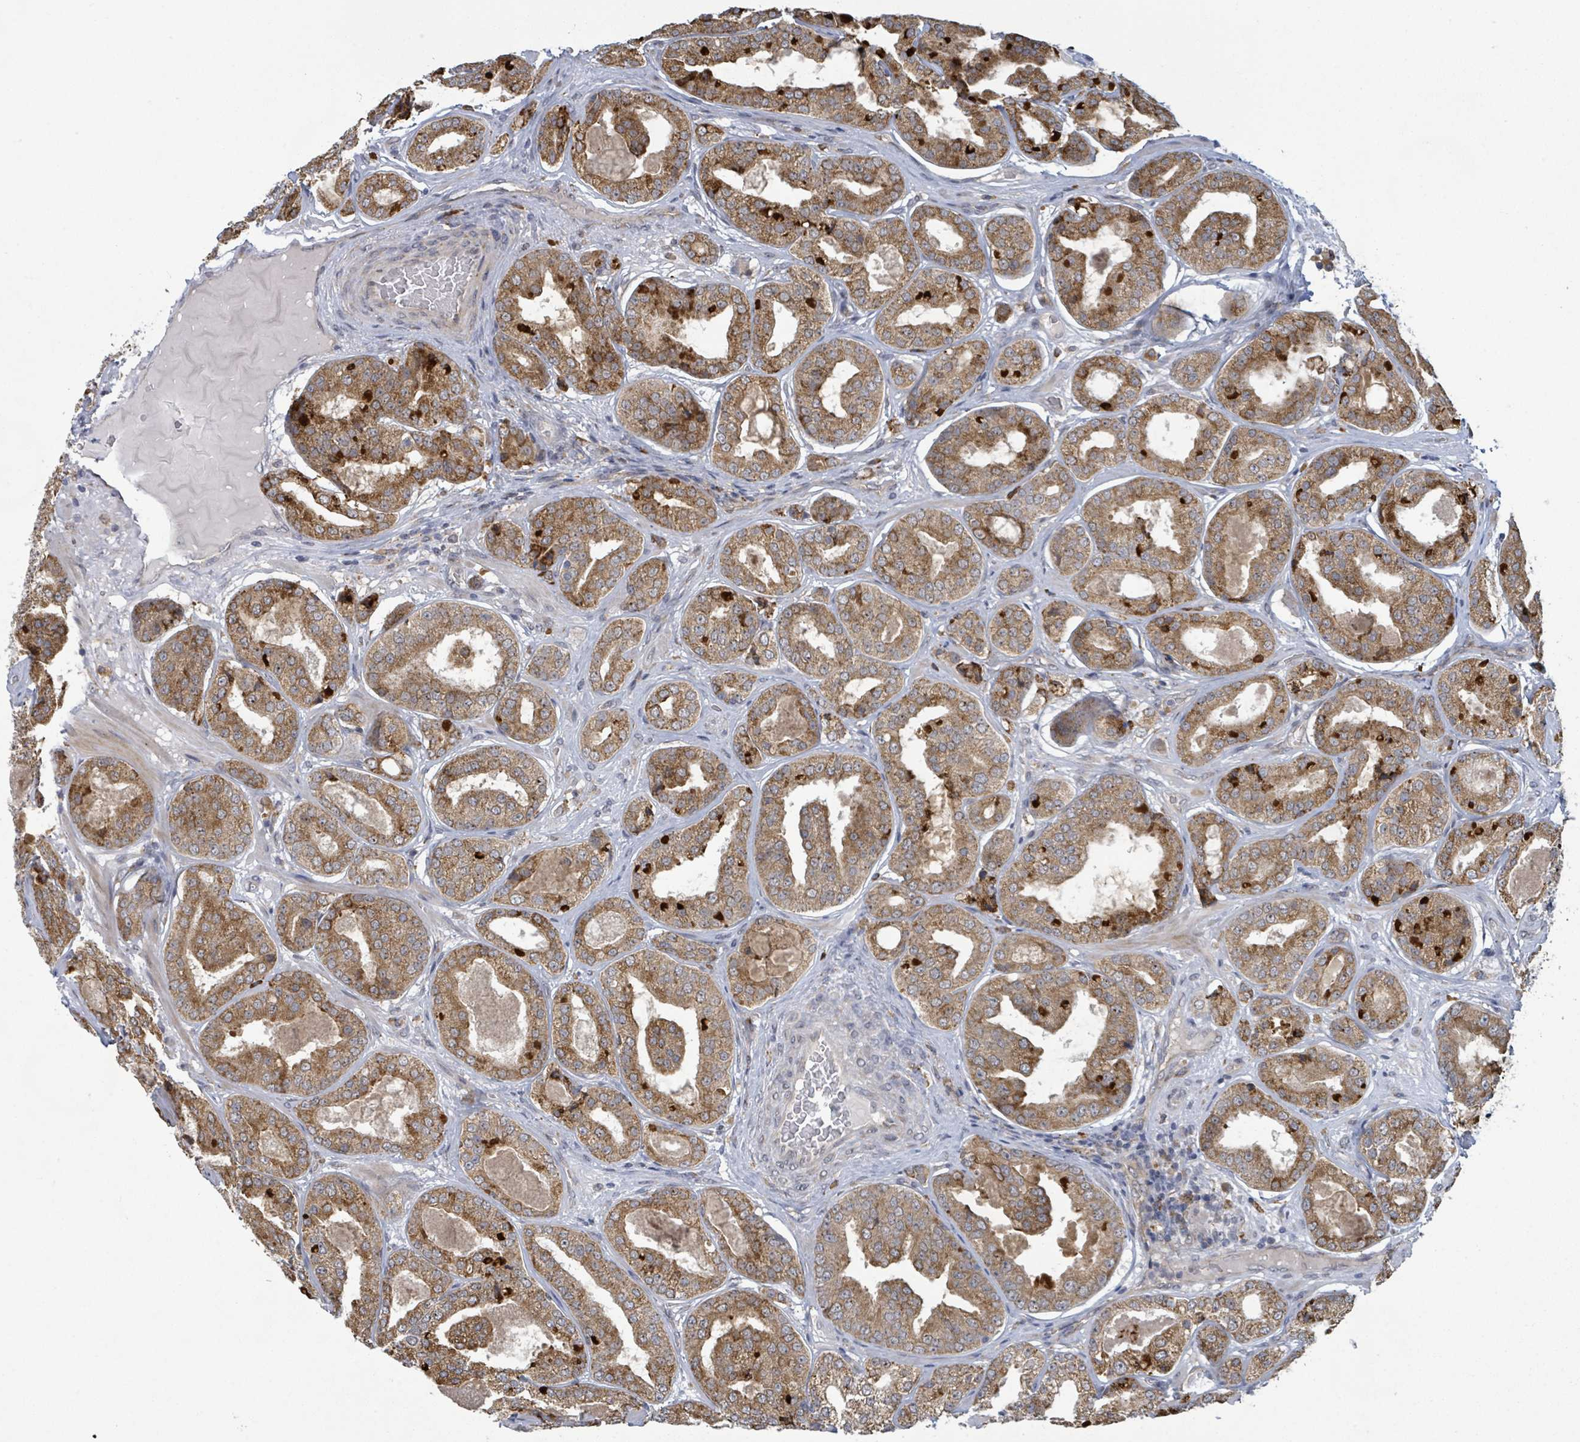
{"staining": {"intensity": "strong", "quantity": ">75%", "location": "cytoplasmic/membranous"}, "tissue": "prostate cancer", "cell_type": "Tumor cells", "image_type": "cancer", "snomed": [{"axis": "morphology", "description": "Adenocarcinoma, High grade"}, {"axis": "topography", "description": "Prostate"}], "caption": "This photomicrograph shows prostate cancer (high-grade adenocarcinoma) stained with IHC to label a protein in brown. The cytoplasmic/membranous of tumor cells show strong positivity for the protein. Nuclei are counter-stained blue.", "gene": "SHROOM2", "patient": {"sex": "male", "age": 63}}